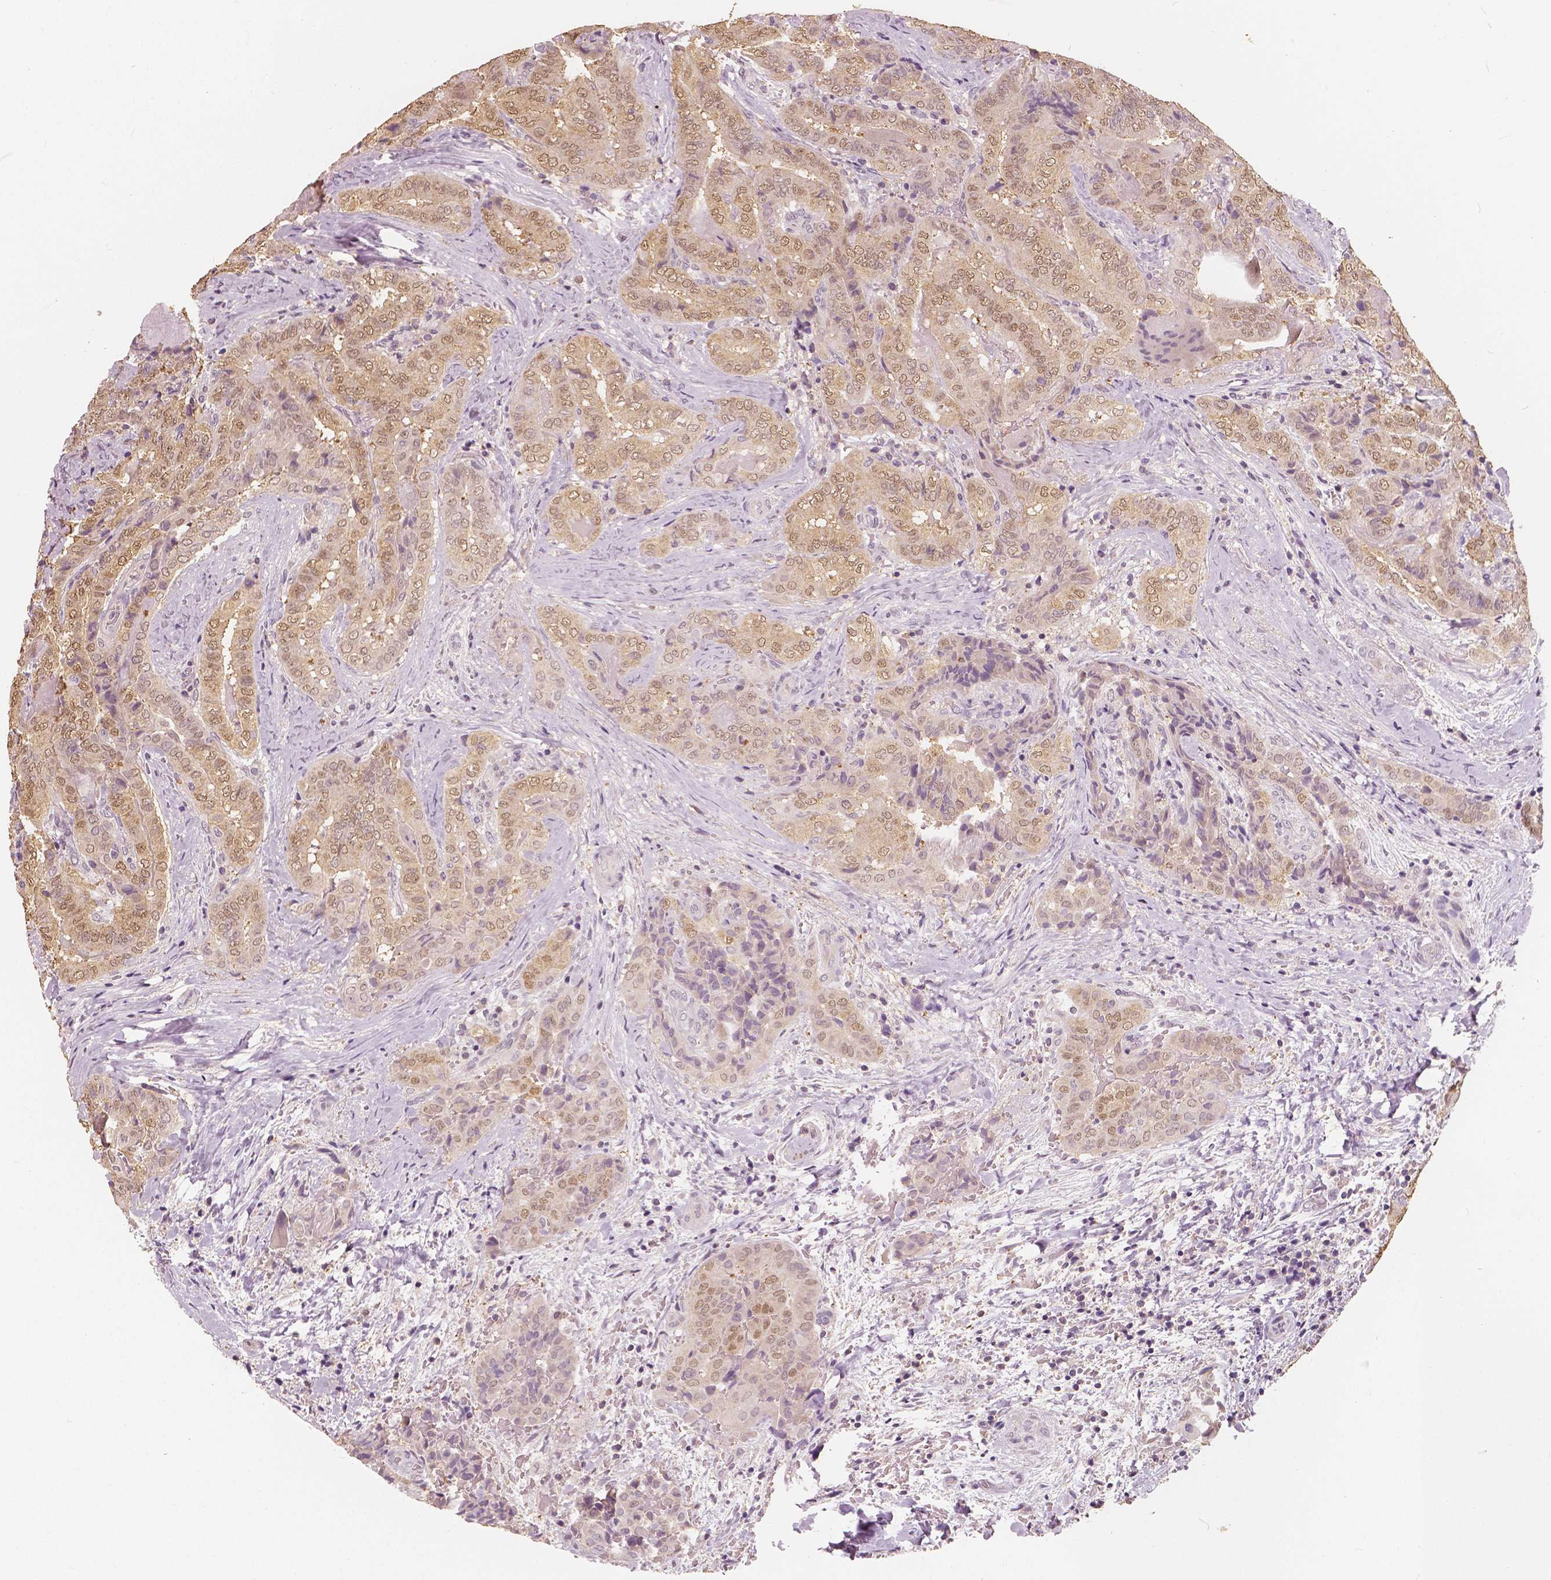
{"staining": {"intensity": "moderate", "quantity": ">75%", "location": "nuclear"}, "tissue": "thyroid cancer", "cell_type": "Tumor cells", "image_type": "cancer", "snomed": [{"axis": "morphology", "description": "Papillary adenocarcinoma, NOS"}, {"axis": "topography", "description": "Thyroid gland"}], "caption": "Tumor cells exhibit medium levels of moderate nuclear staining in about >75% of cells in papillary adenocarcinoma (thyroid).", "gene": "SAT2", "patient": {"sex": "female", "age": 61}}